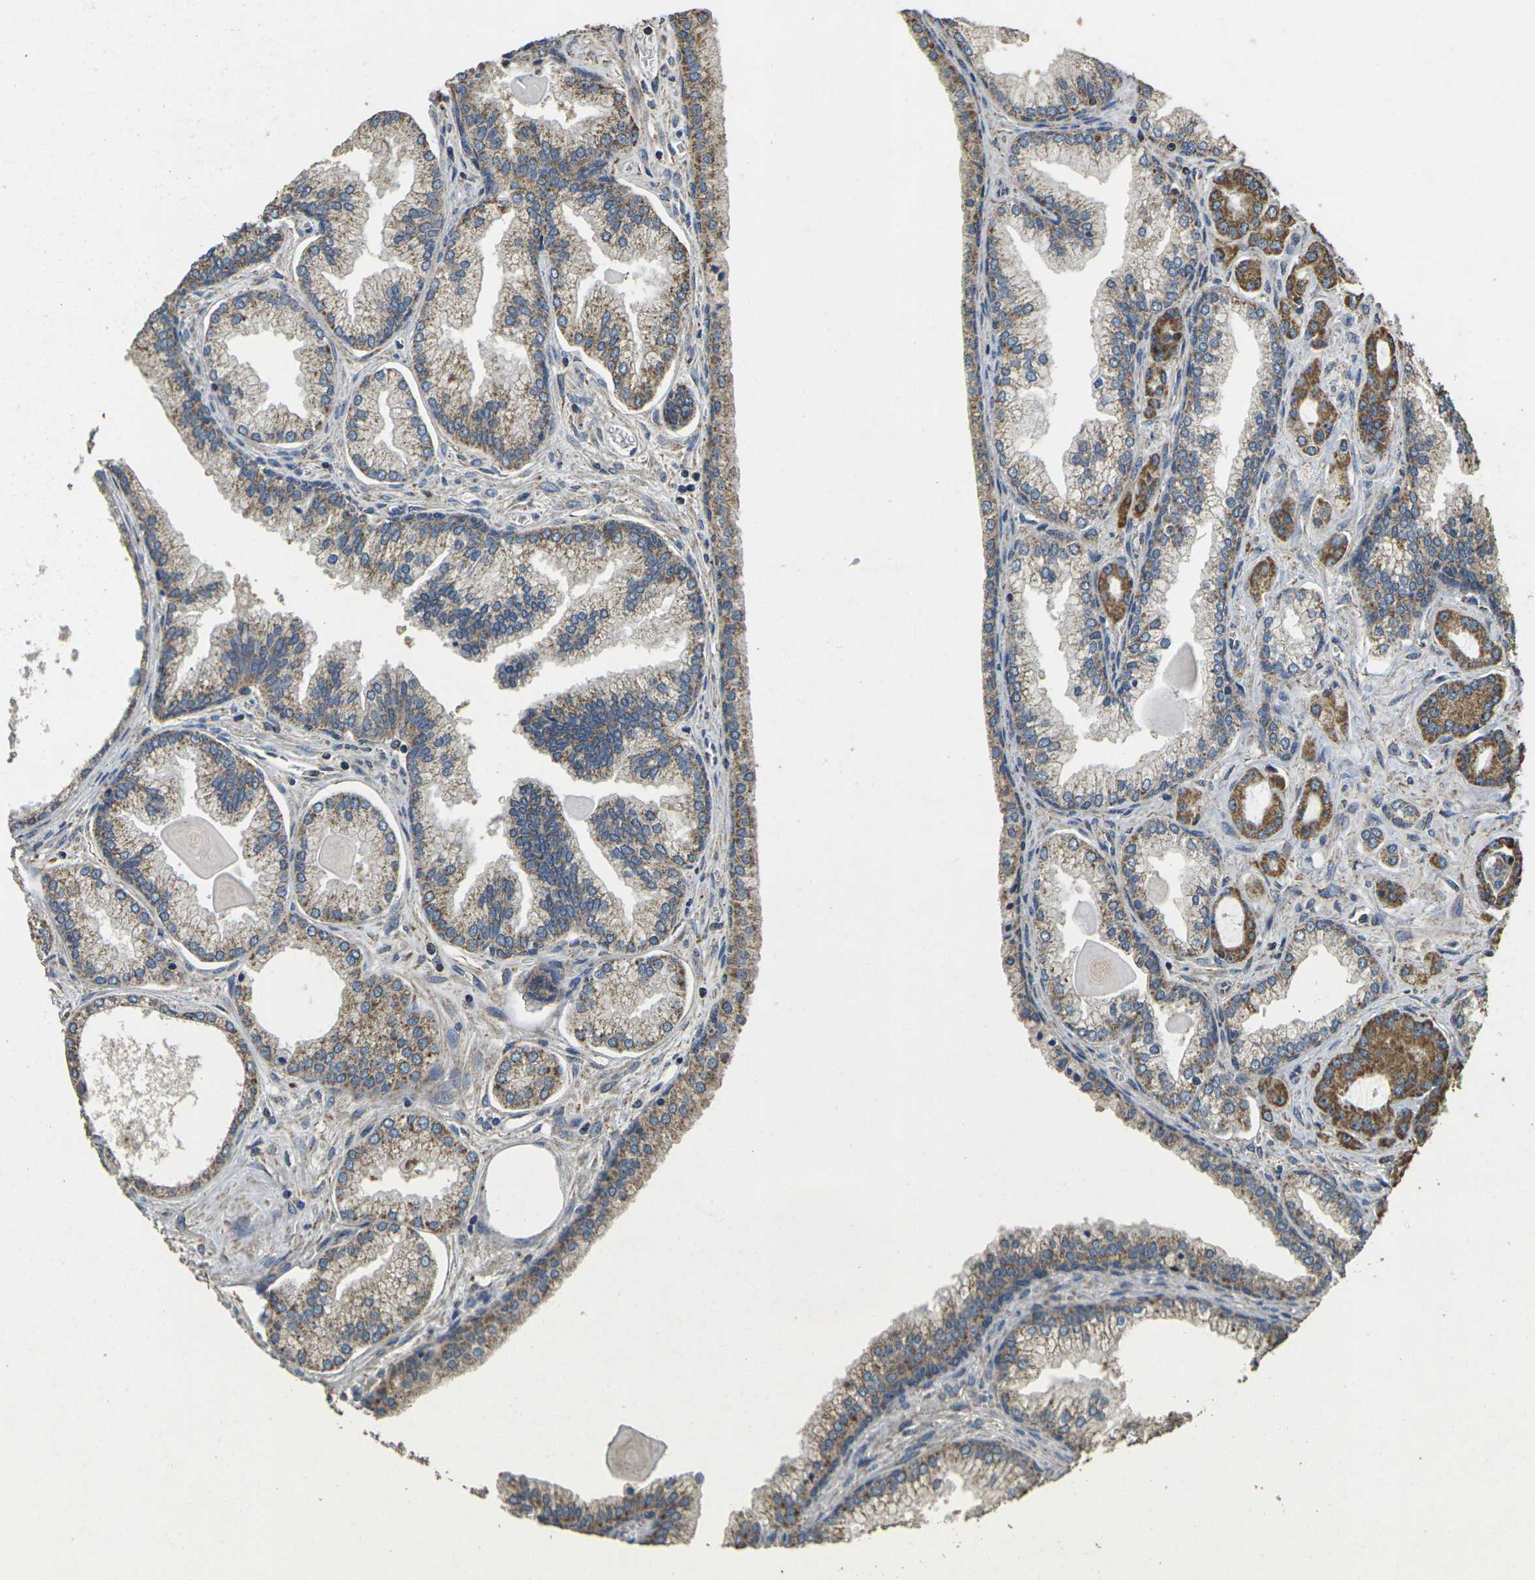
{"staining": {"intensity": "moderate", "quantity": ">75%", "location": "cytoplasmic/membranous"}, "tissue": "prostate cancer", "cell_type": "Tumor cells", "image_type": "cancer", "snomed": [{"axis": "morphology", "description": "Adenocarcinoma, Low grade"}, {"axis": "topography", "description": "Prostate"}], "caption": "A high-resolution micrograph shows immunohistochemistry (IHC) staining of prostate adenocarcinoma (low-grade), which exhibits moderate cytoplasmic/membranous positivity in approximately >75% of tumor cells. Using DAB (brown) and hematoxylin (blue) stains, captured at high magnification using brightfield microscopy.", "gene": "MAPK11", "patient": {"sex": "male", "age": 59}}